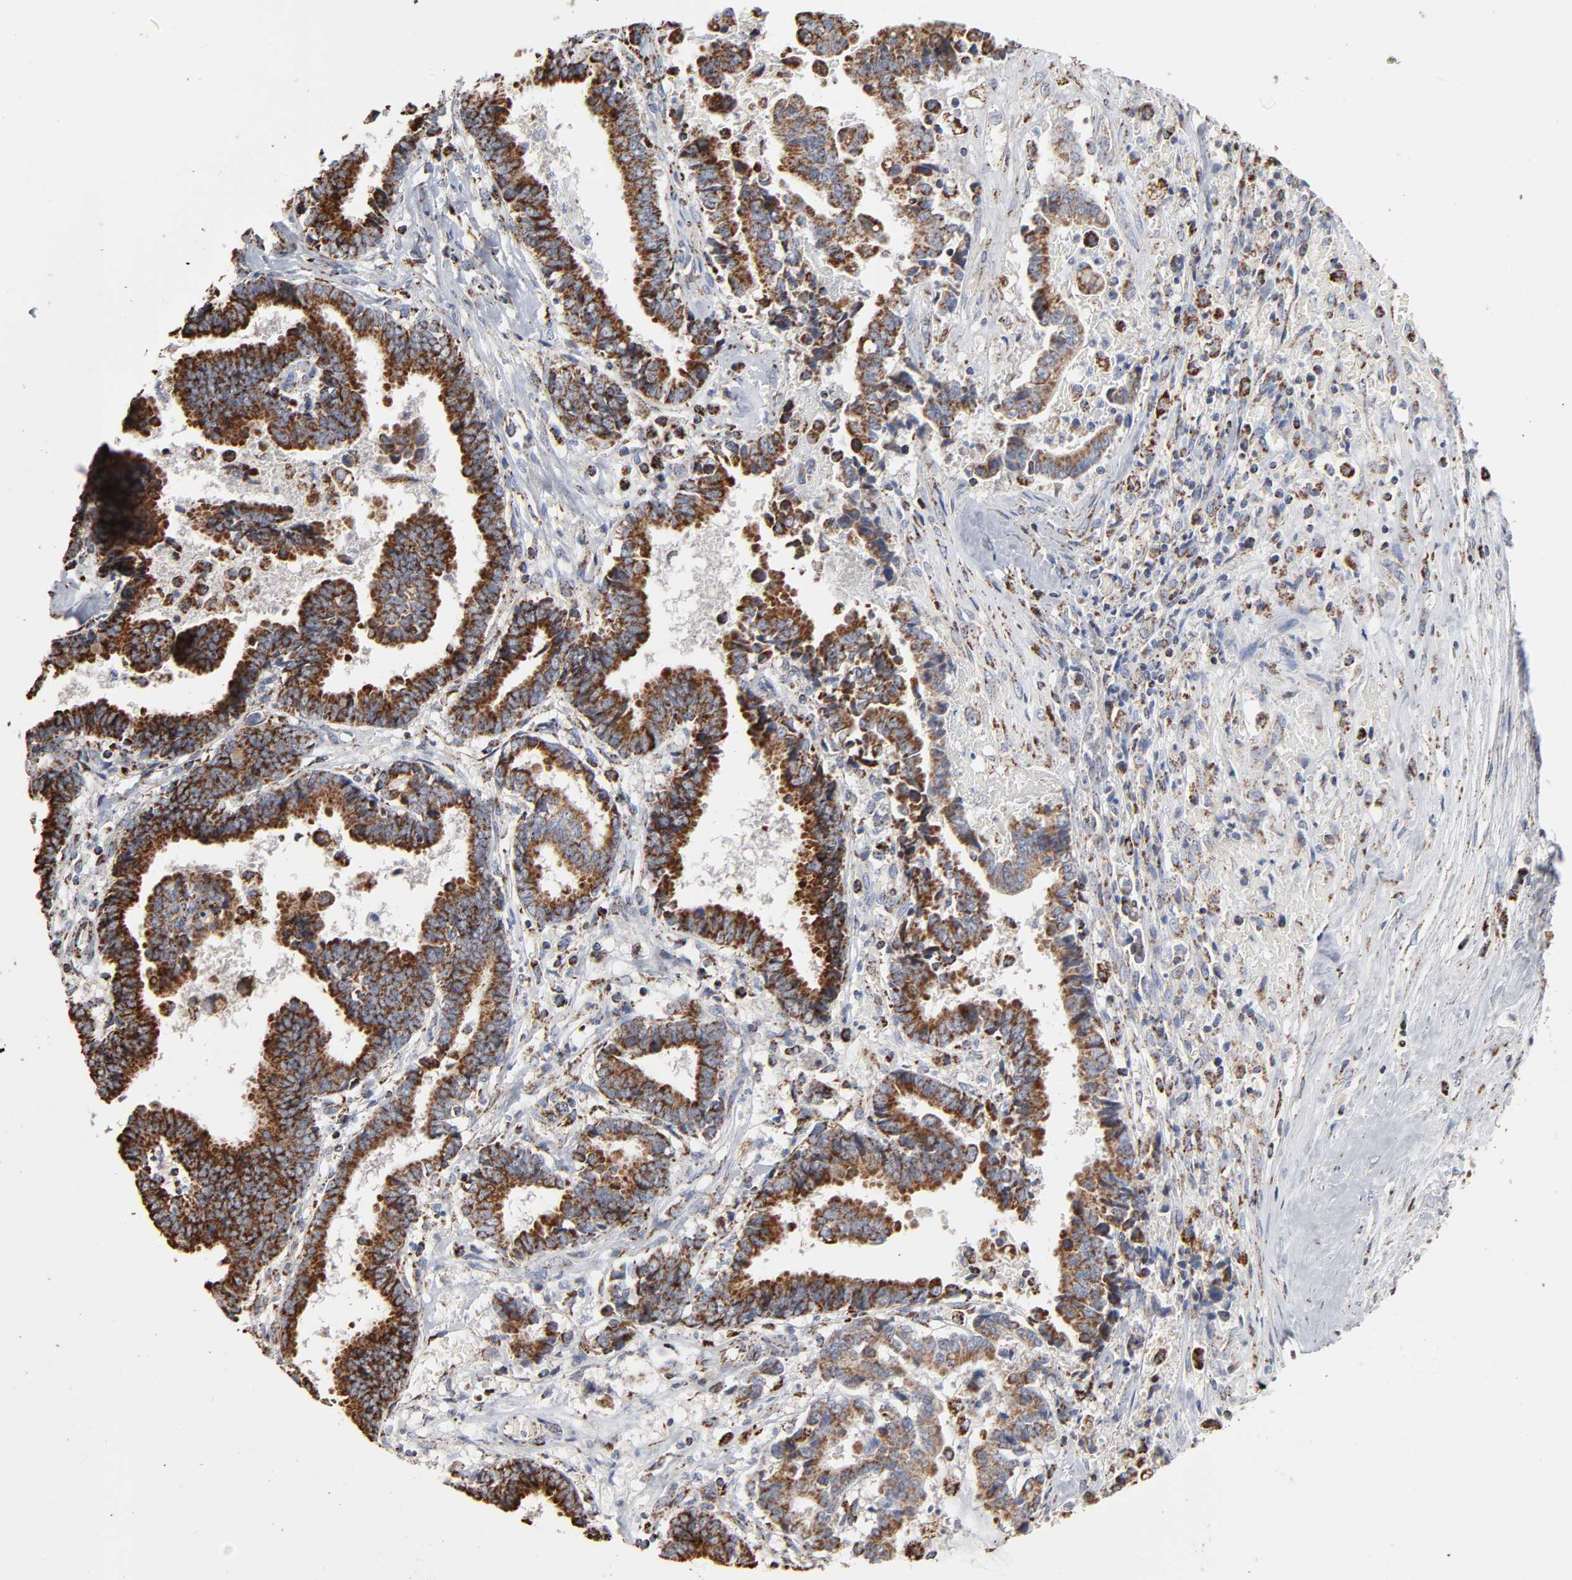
{"staining": {"intensity": "strong", "quantity": ">75%", "location": "cytoplasmic/membranous"}, "tissue": "liver cancer", "cell_type": "Tumor cells", "image_type": "cancer", "snomed": [{"axis": "morphology", "description": "Cholangiocarcinoma"}, {"axis": "topography", "description": "Liver"}], "caption": "Immunohistochemistry staining of cholangiocarcinoma (liver), which displays high levels of strong cytoplasmic/membranous positivity in about >75% of tumor cells indicating strong cytoplasmic/membranous protein expression. The staining was performed using DAB (brown) for protein detection and nuclei were counterstained in hematoxylin (blue).", "gene": "UQCRC1", "patient": {"sex": "male", "age": 57}}